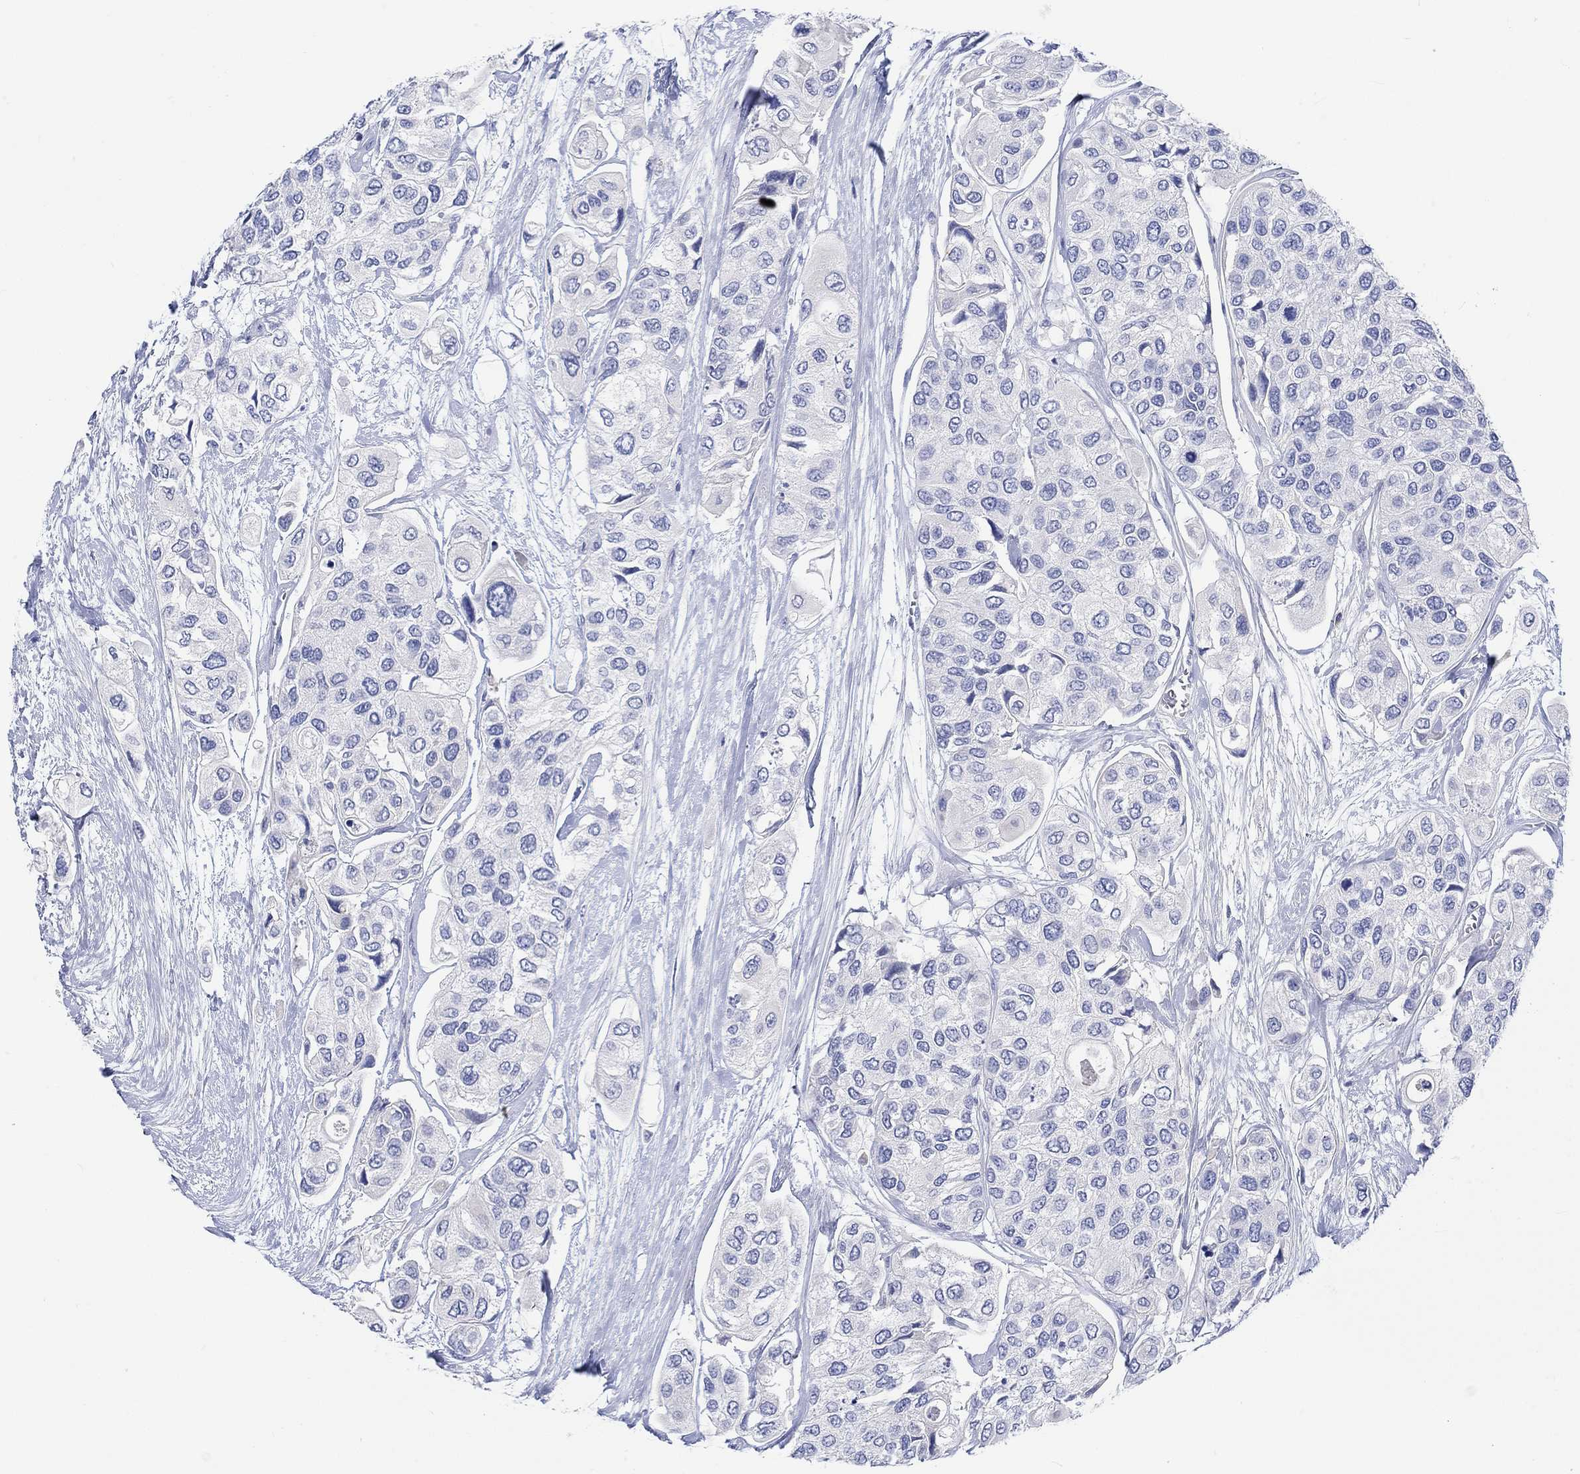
{"staining": {"intensity": "negative", "quantity": "none", "location": "none"}, "tissue": "urothelial cancer", "cell_type": "Tumor cells", "image_type": "cancer", "snomed": [{"axis": "morphology", "description": "Urothelial carcinoma, High grade"}, {"axis": "topography", "description": "Urinary bladder"}], "caption": "Immunohistochemistry of human urothelial cancer demonstrates no staining in tumor cells. (Immunohistochemistry, brightfield microscopy, high magnification).", "gene": "GCM1", "patient": {"sex": "male", "age": 77}}